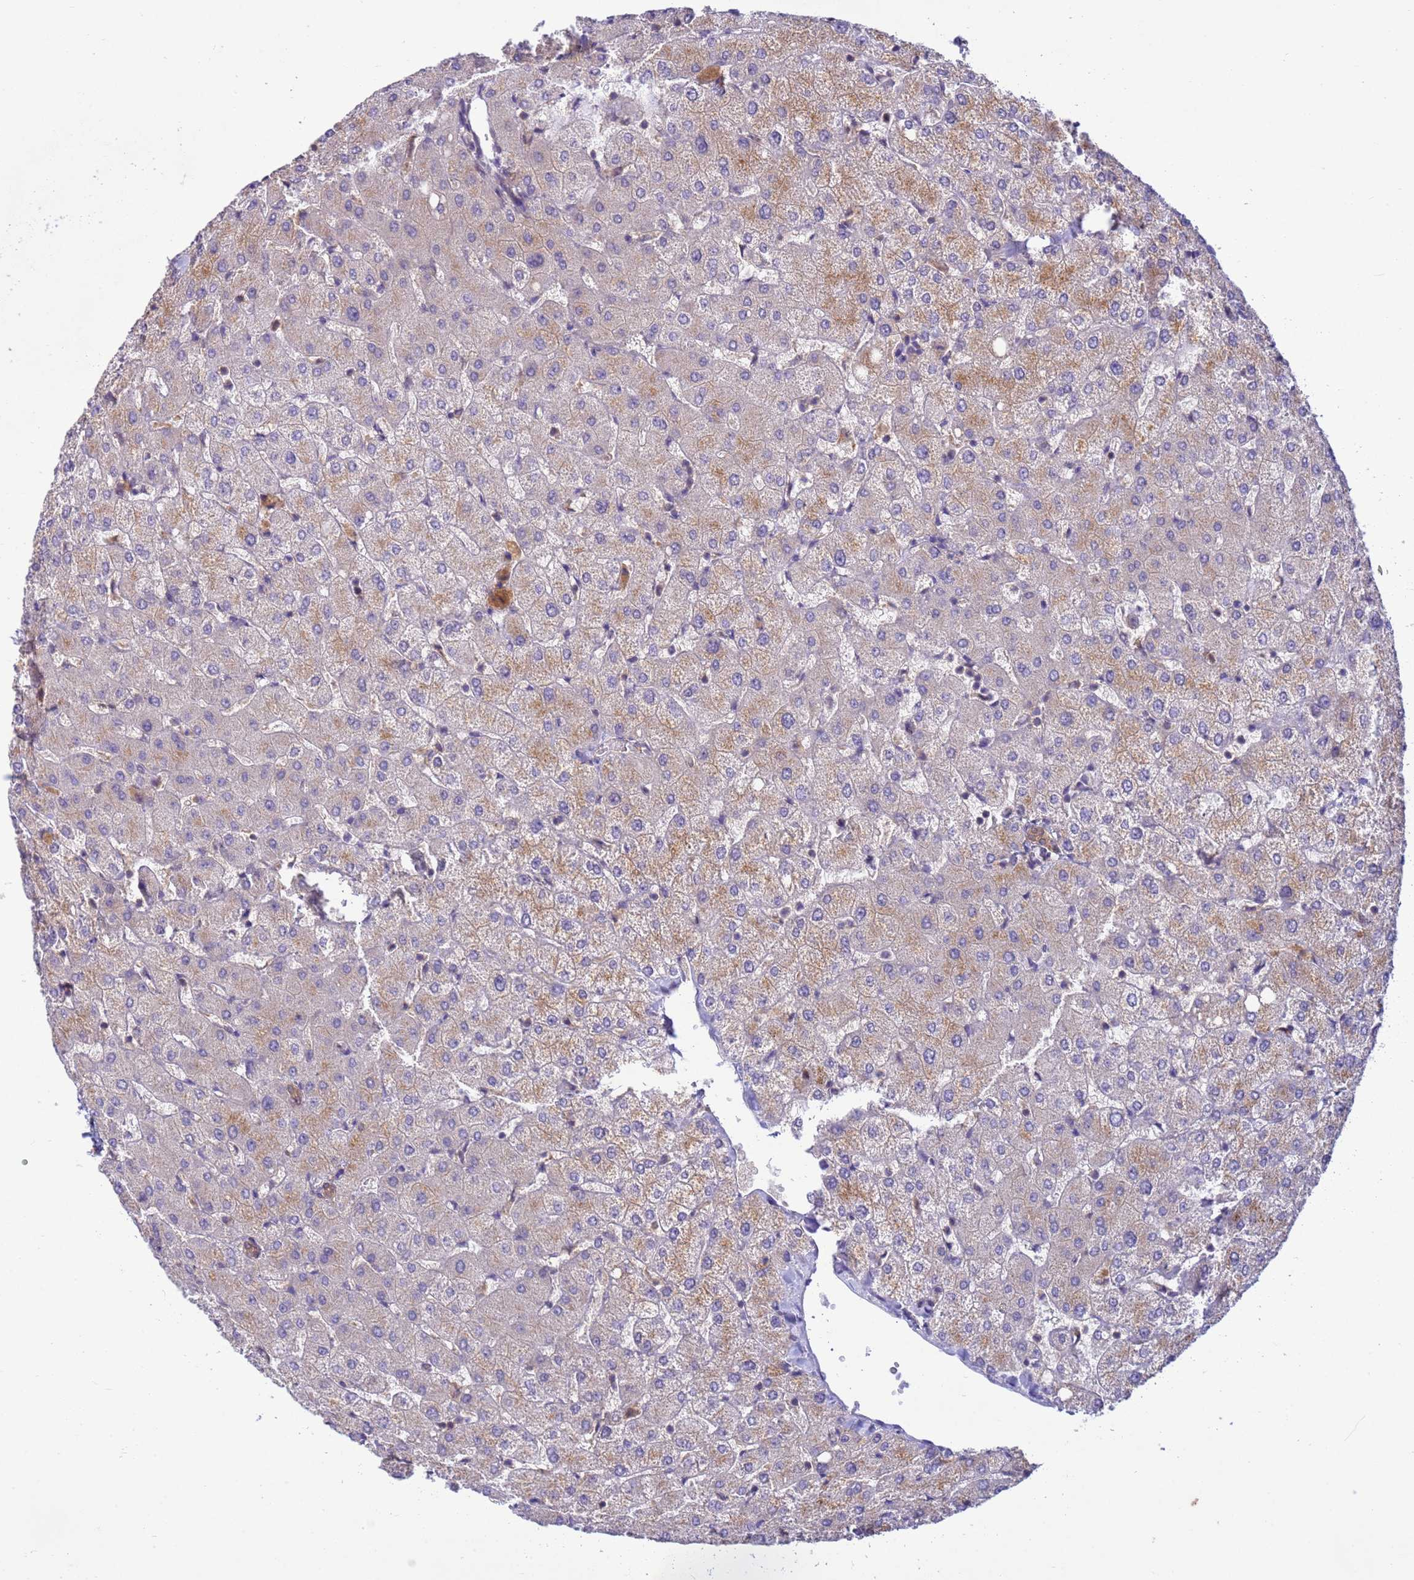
{"staining": {"intensity": "weak", "quantity": ">75%", "location": "cytoplasmic/membranous"}, "tissue": "liver", "cell_type": "Cholangiocytes", "image_type": "normal", "snomed": [{"axis": "morphology", "description": "Normal tissue, NOS"}, {"axis": "topography", "description": "Liver"}], "caption": "An immunohistochemistry histopathology image of unremarkable tissue is shown. Protein staining in brown shows weak cytoplasmic/membranous positivity in liver within cholangiocytes. (IHC, brightfield microscopy, high magnification).", "gene": "NPEPPS", "patient": {"sex": "female", "age": 54}}